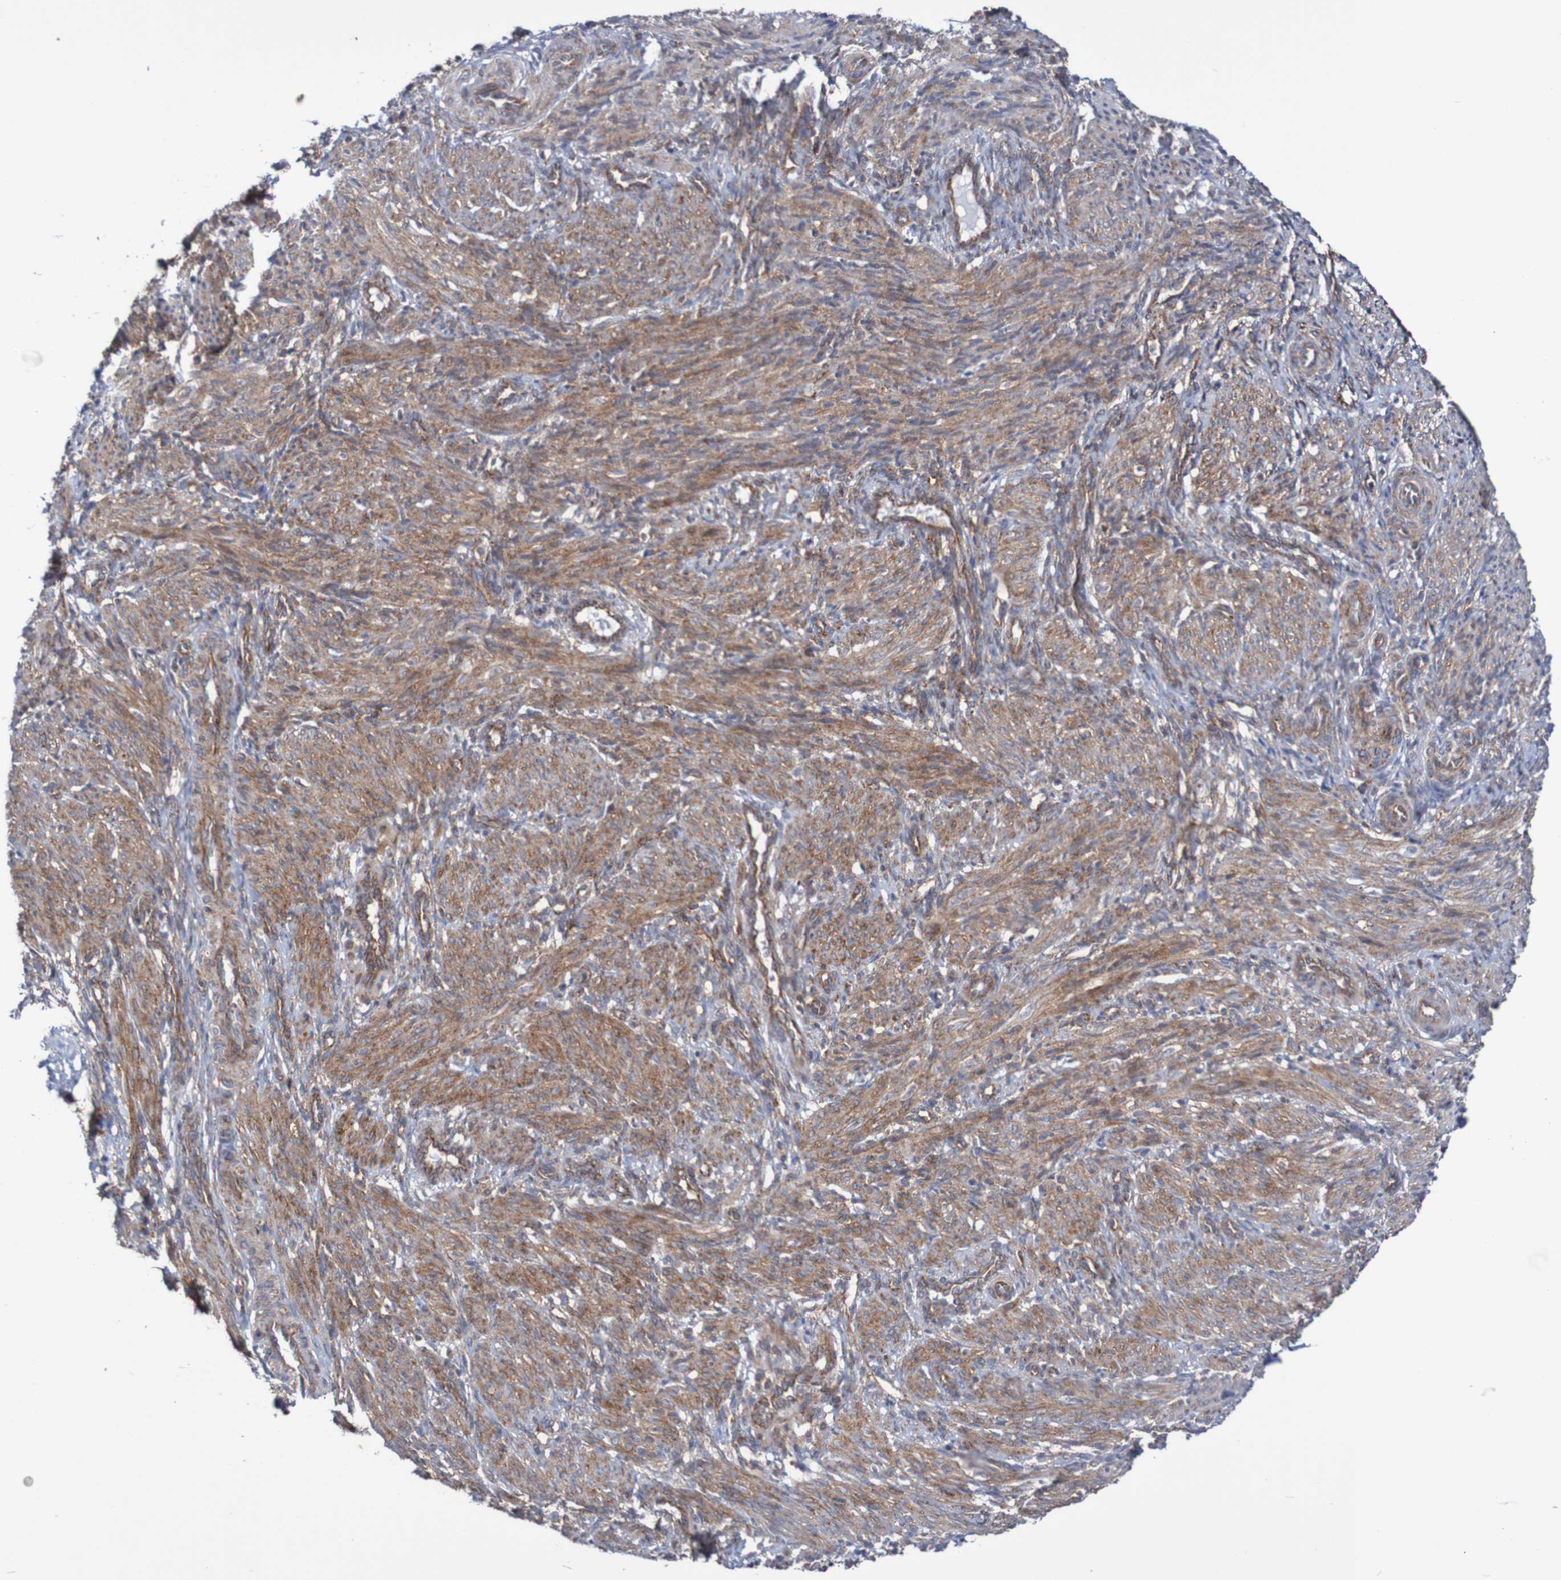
{"staining": {"intensity": "moderate", "quantity": ">75%", "location": "cytoplasmic/membranous"}, "tissue": "smooth muscle", "cell_type": "Smooth muscle cells", "image_type": "normal", "snomed": [{"axis": "morphology", "description": "Normal tissue, NOS"}, {"axis": "topography", "description": "Endometrium"}], "caption": "Benign smooth muscle demonstrates moderate cytoplasmic/membranous staining in approximately >75% of smooth muscle cells.", "gene": "FXR2", "patient": {"sex": "female", "age": 33}}